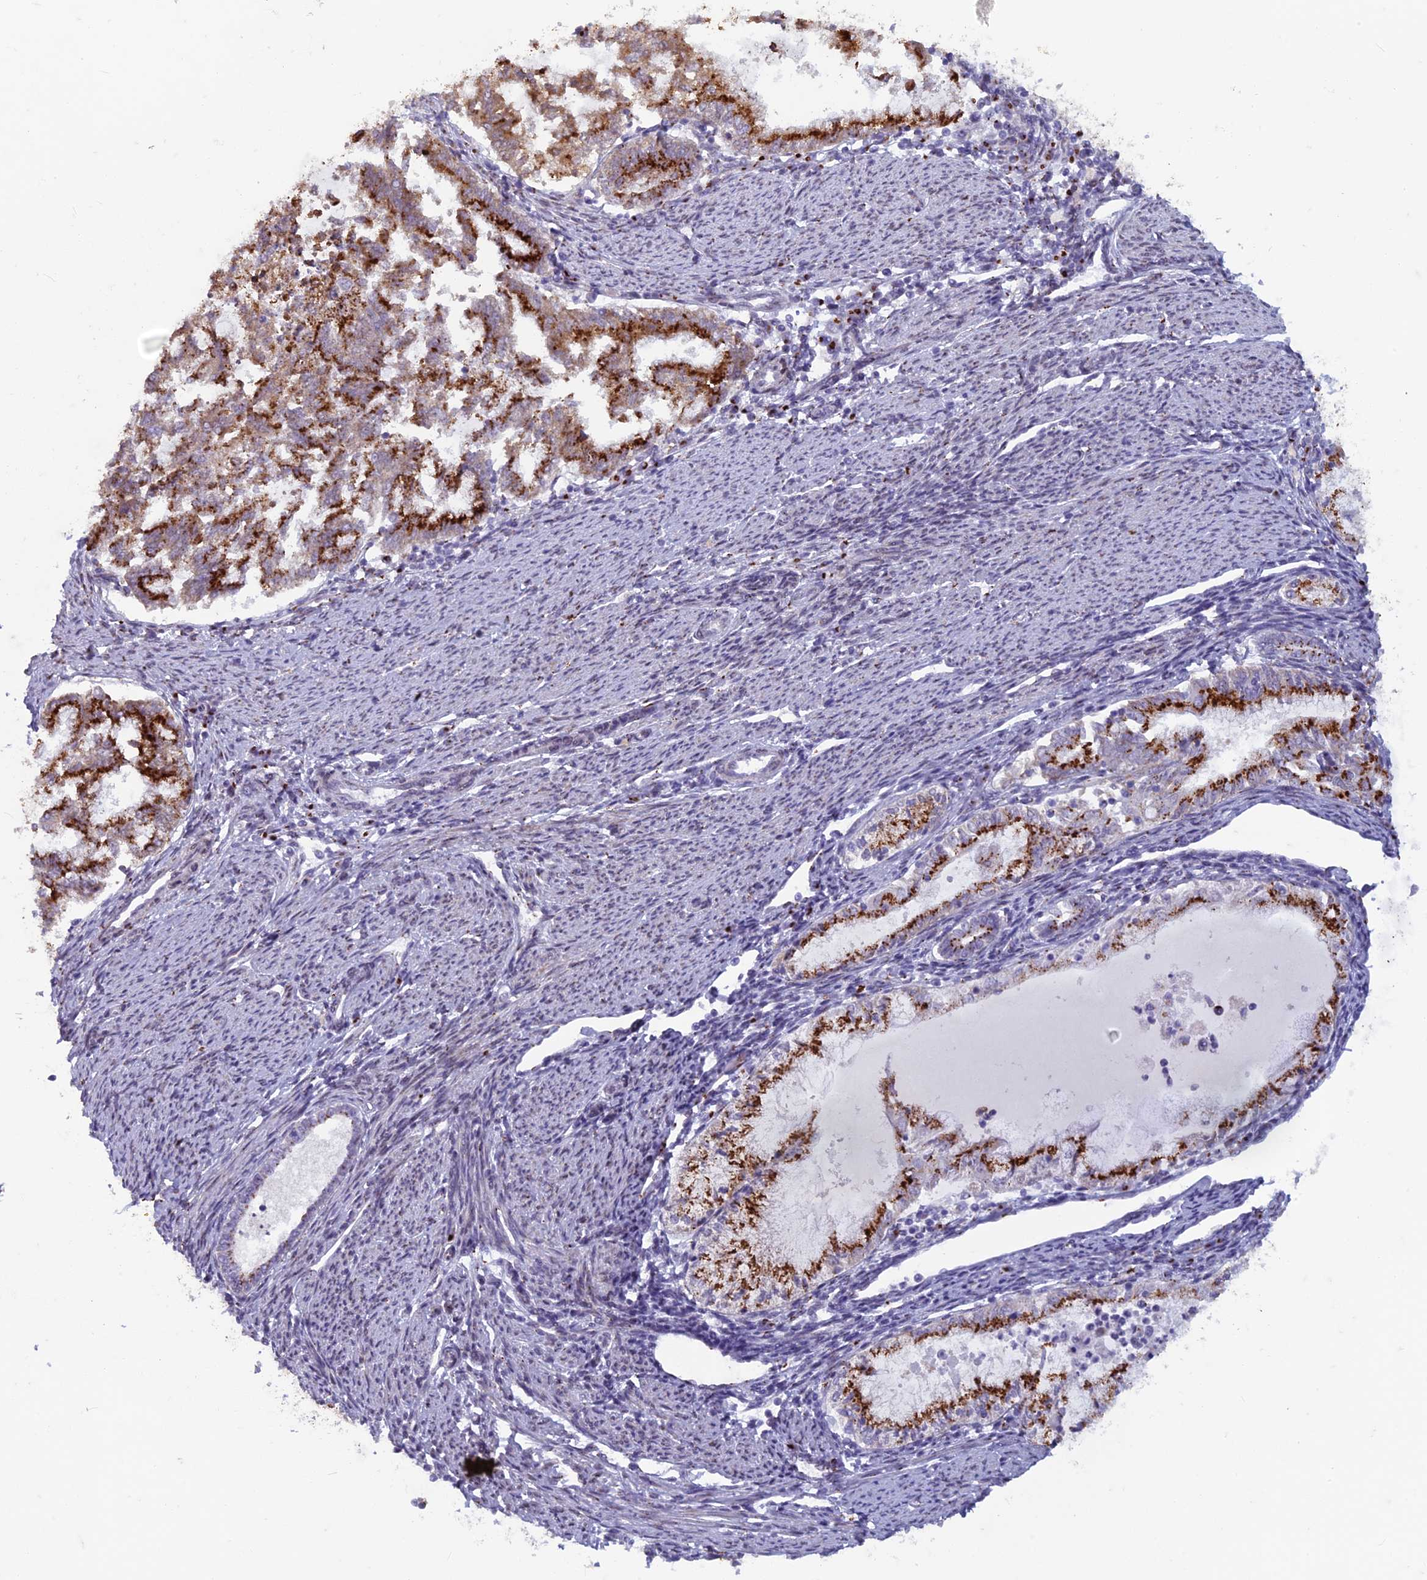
{"staining": {"intensity": "strong", "quantity": ">75%", "location": "cytoplasmic/membranous"}, "tissue": "endometrial cancer", "cell_type": "Tumor cells", "image_type": "cancer", "snomed": [{"axis": "morphology", "description": "Adenocarcinoma, NOS"}, {"axis": "topography", "description": "Endometrium"}], "caption": "Immunohistochemical staining of human adenocarcinoma (endometrial) demonstrates strong cytoplasmic/membranous protein positivity in approximately >75% of tumor cells.", "gene": "FAM3C", "patient": {"sex": "female", "age": 79}}